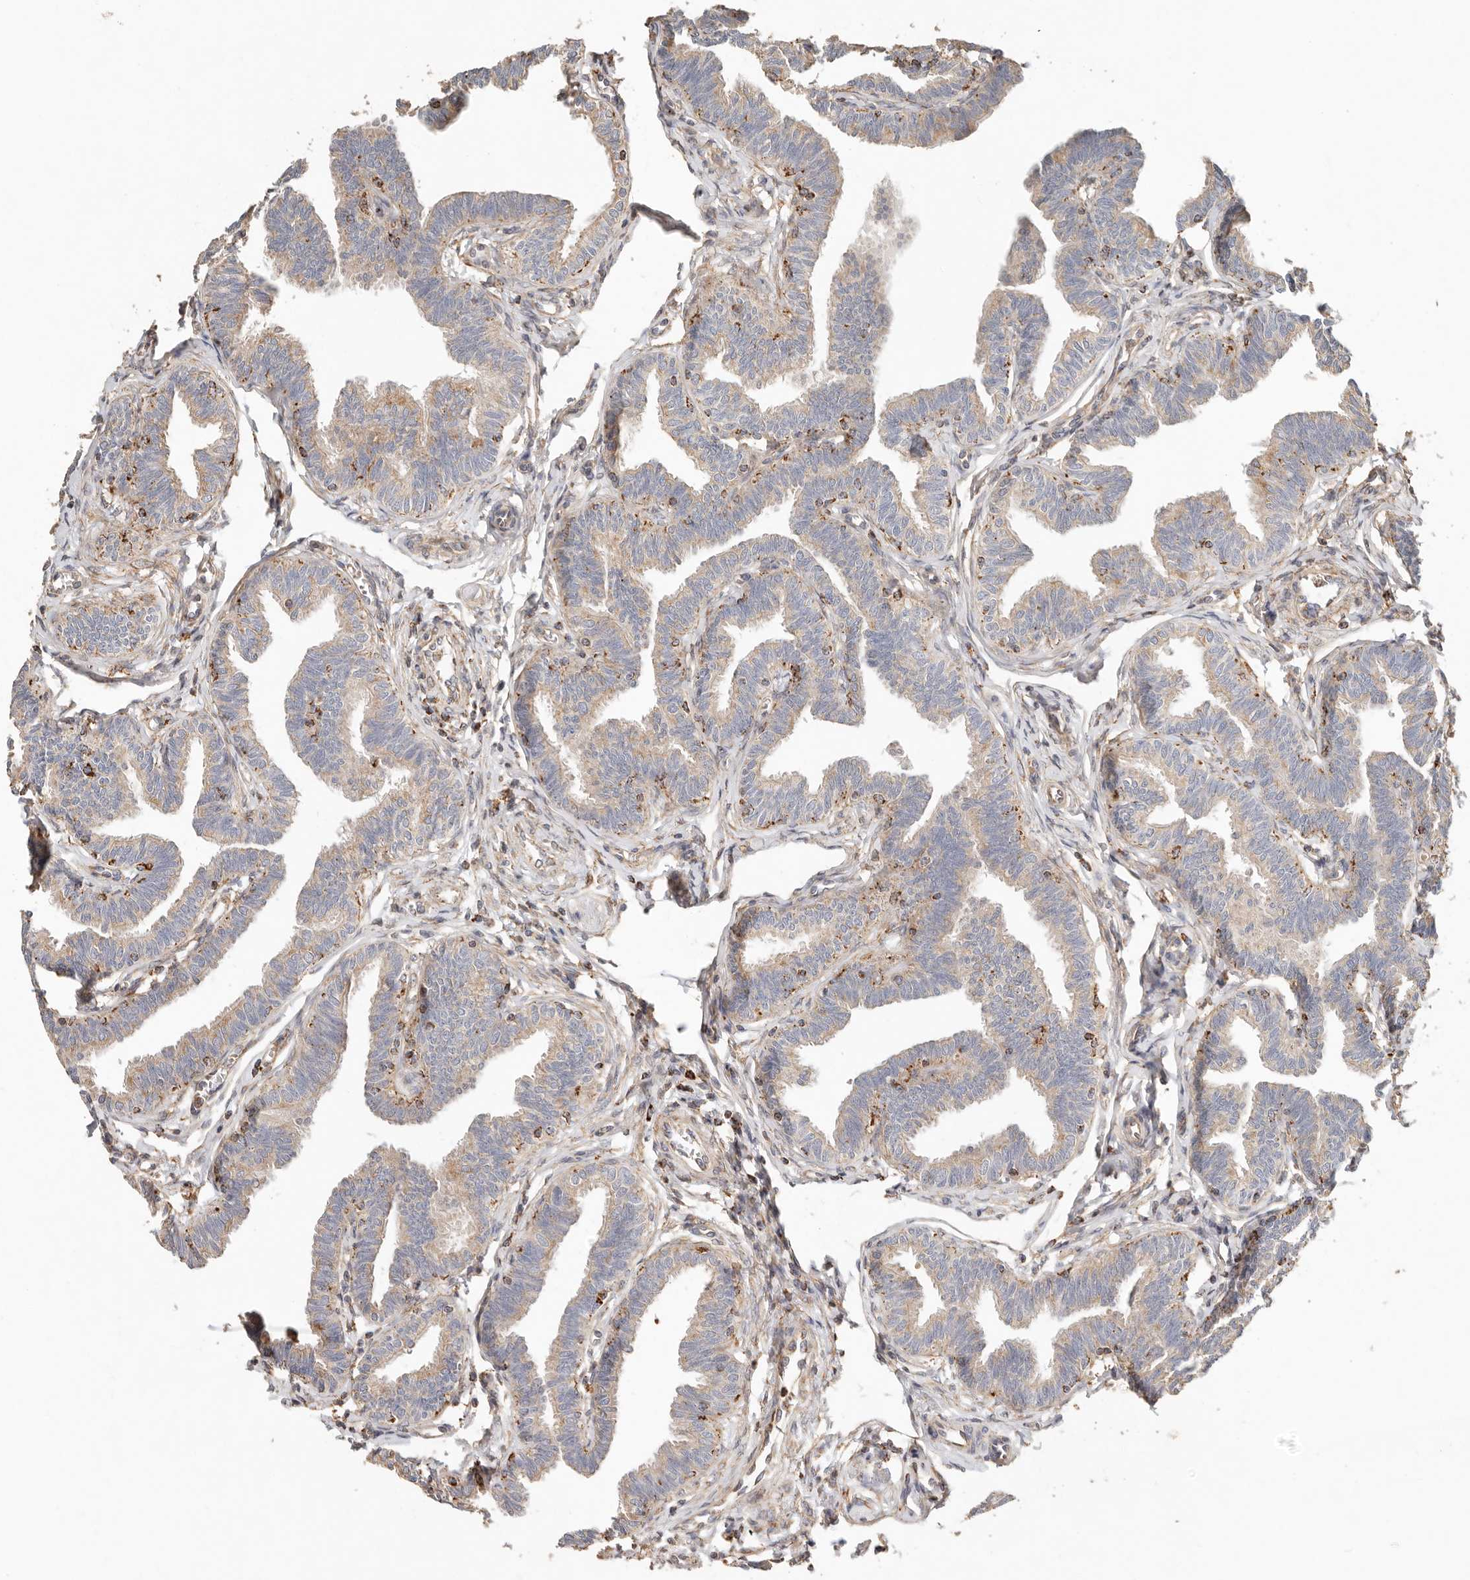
{"staining": {"intensity": "moderate", "quantity": "25%-75%", "location": "cytoplasmic/membranous"}, "tissue": "fallopian tube", "cell_type": "Glandular cells", "image_type": "normal", "snomed": [{"axis": "morphology", "description": "Normal tissue, NOS"}, {"axis": "topography", "description": "Fallopian tube"}, {"axis": "topography", "description": "Ovary"}], "caption": "Normal fallopian tube was stained to show a protein in brown. There is medium levels of moderate cytoplasmic/membranous positivity in about 25%-75% of glandular cells.", "gene": "ARHGEF10L", "patient": {"sex": "female", "age": 23}}